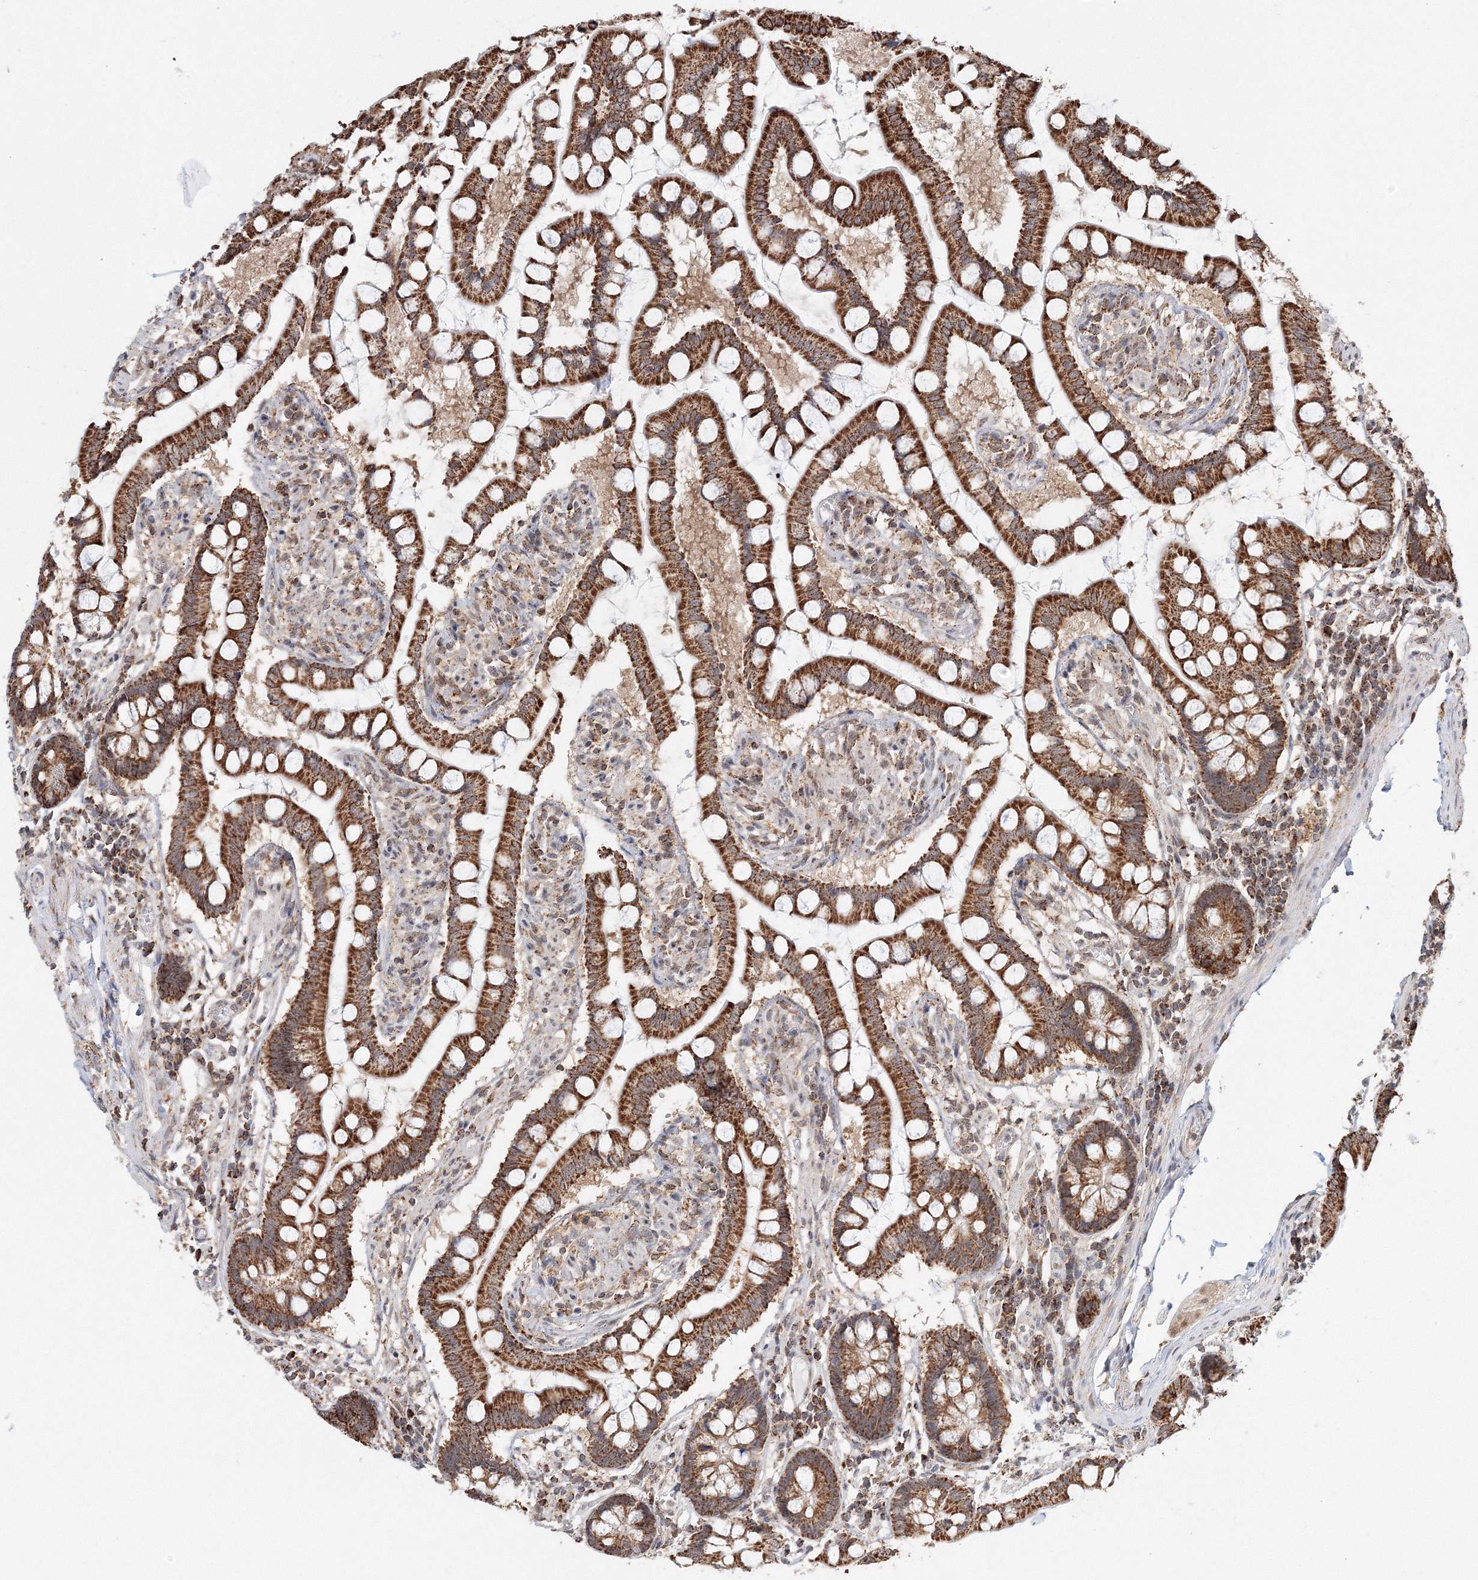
{"staining": {"intensity": "strong", "quantity": ">75%", "location": "cytoplasmic/membranous"}, "tissue": "small intestine", "cell_type": "Glandular cells", "image_type": "normal", "snomed": [{"axis": "morphology", "description": "Normal tissue, NOS"}, {"axis": "topography", "description": "Small intestine"}], "caption": "Approximately >75% of glandular cells in normal human small intestine display strong cytoplasmic/membranous protein expression as visualized by brown immunohistochemical staining.", "gene": "PSMD6", "patient": {"sex": "male", "age": 41}}